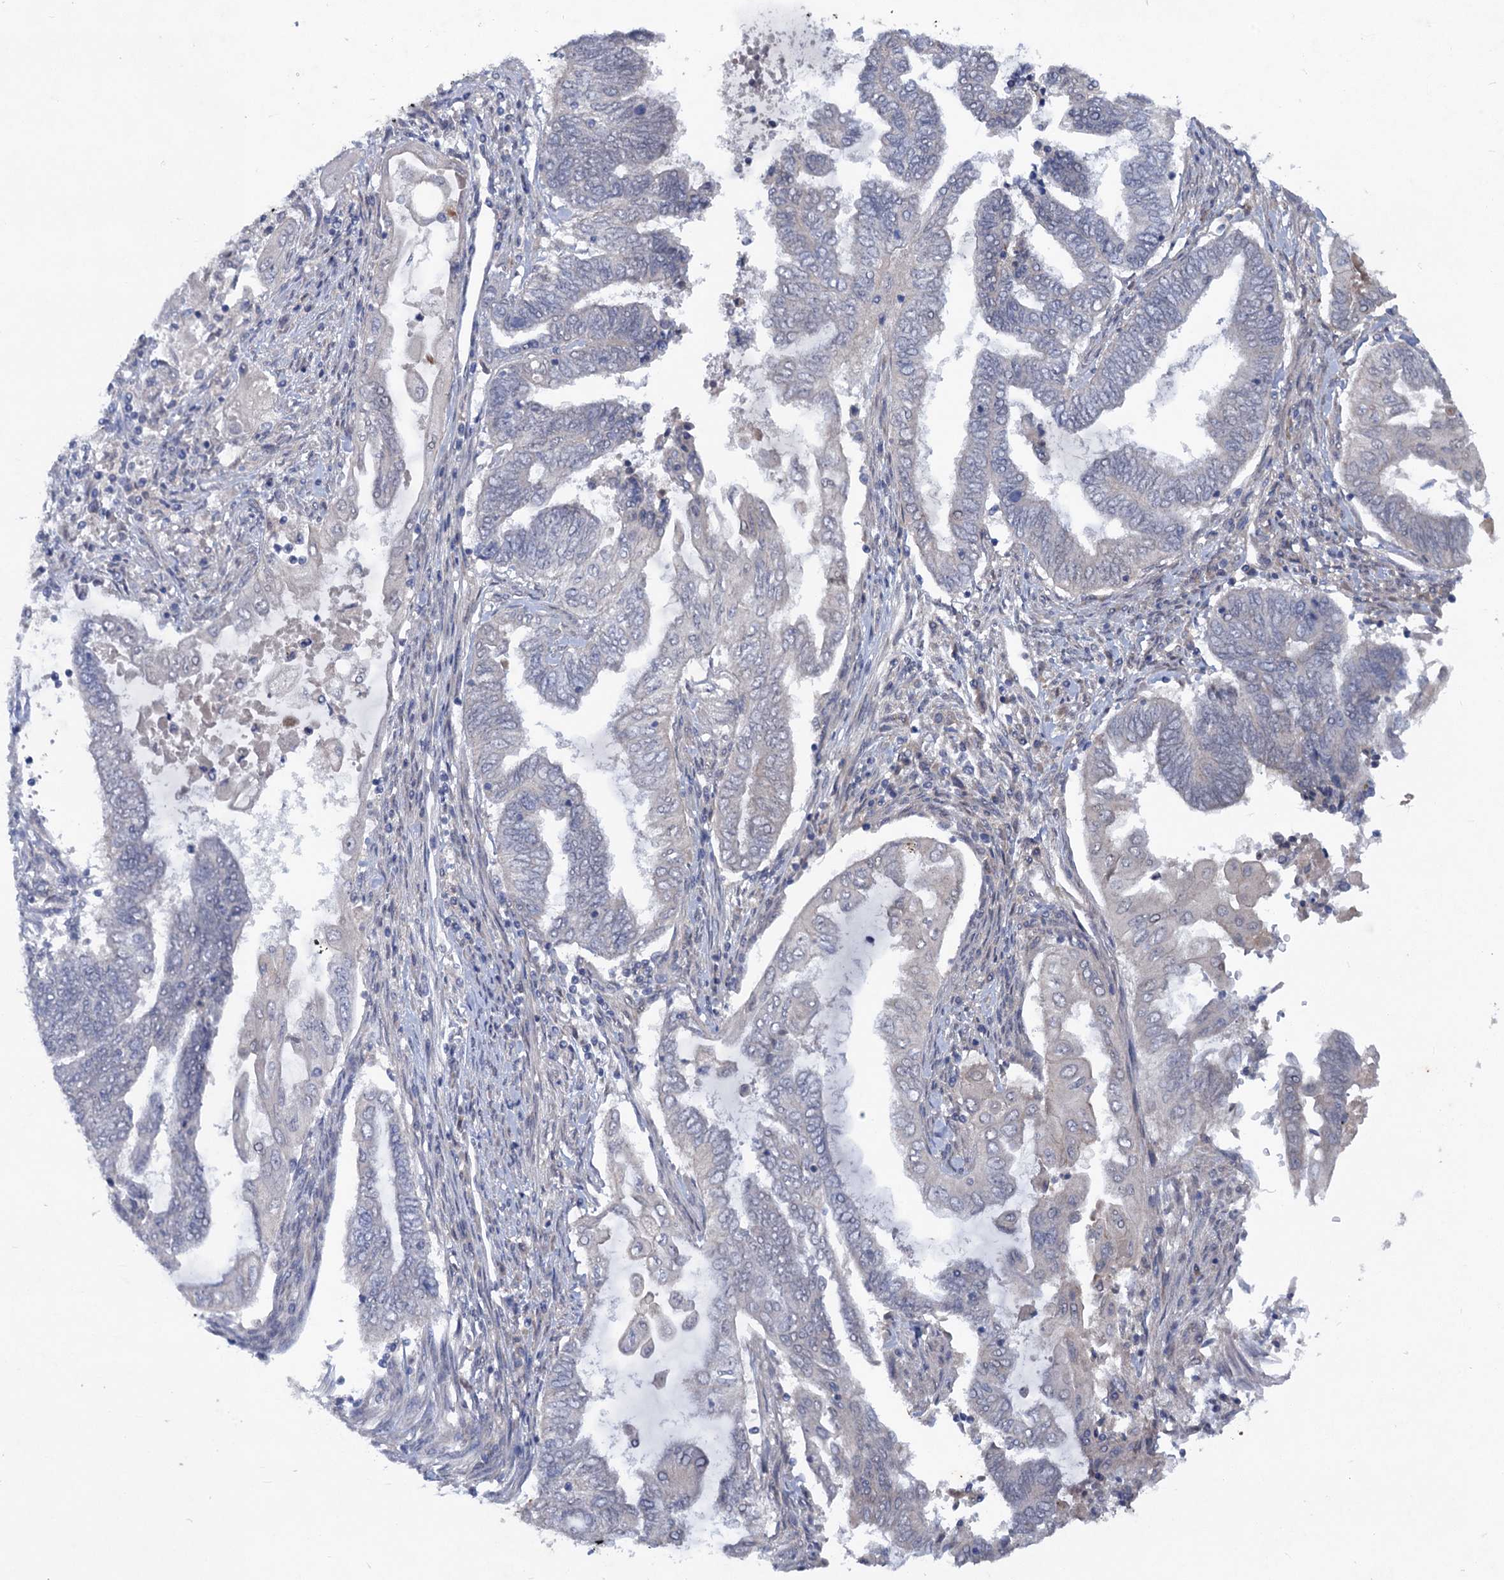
{"staining": {"intensity": "negative", "quantity": "none", "location": "none"}, "tissue": "endometrial cancer", "cell_type": "Tumor cells", "image_type": "cancer", "snomed": [{"axis": "morphology", "description": "Adenocarcinoma, NOS"}, {"axis": "topography", "description": "Uterus"}, {"axis": "topography", "description": "Endometrium"}], "caption": "This is a histopathology image of immunohistochemistry staining of endometrial adenocarcinoma, which shows no positivity in tumor cells.", "gene": "NUDT22", "patient": {"sex": "female", "age": 70}}